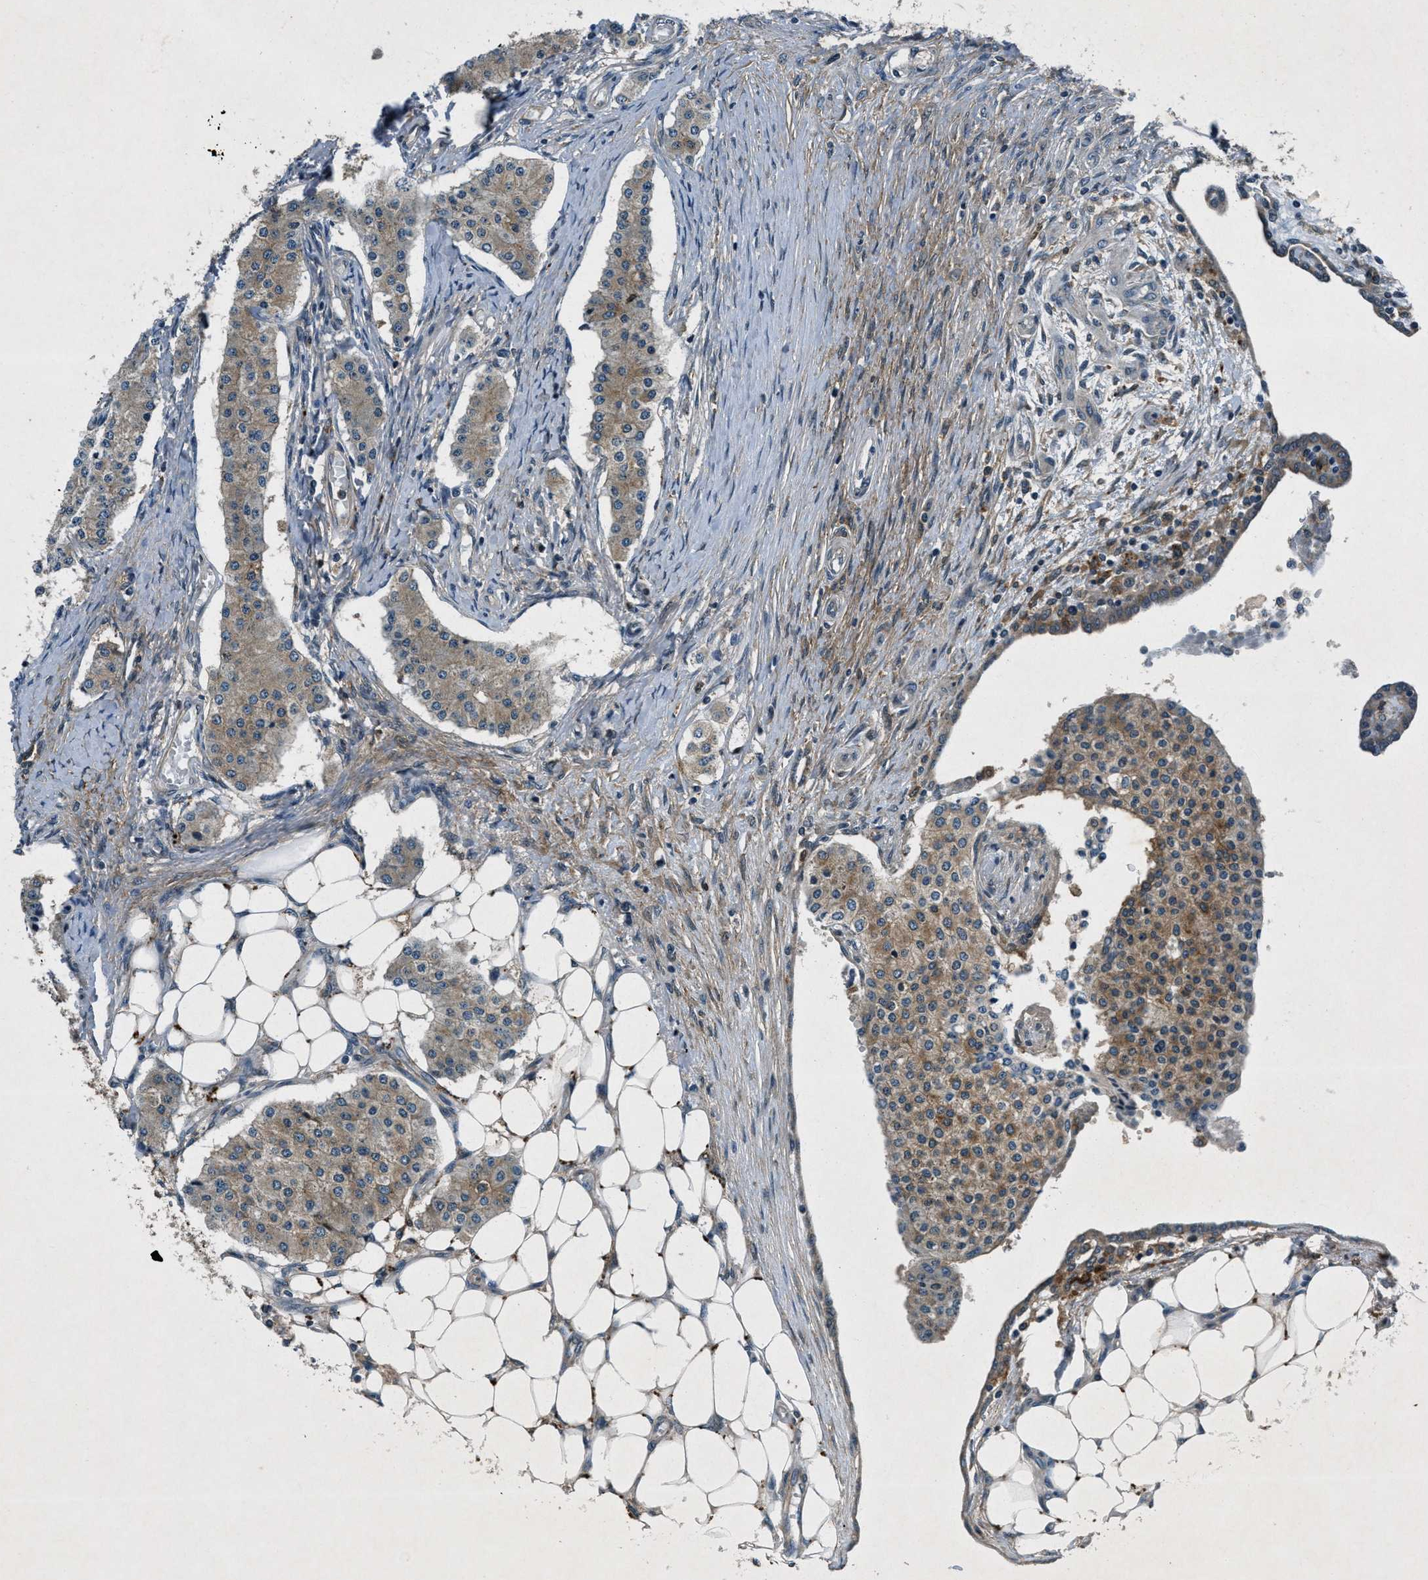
{"staining": {"intensity": "moderate", "quantity": ">75%", "location": "cytoplasmic/membranous"}, "tissue": "carcinoid", "cell_type": "Tumor cells", "image_type": "cancer", "snomed": [{"axis": "morphology", "description": "Carcinoid, malignant, NOS"}, {"axis": "topography", "description": "Colon"}], "caption": "High-power microscopy captured an IHC histopathology image of carcinoid (malignant), revealing moderate cytoplasmic/membranous staining in about >75% of tumor cells.", "gene": "EPSTI1", "patient": {"sex": "female", "age": 52}}